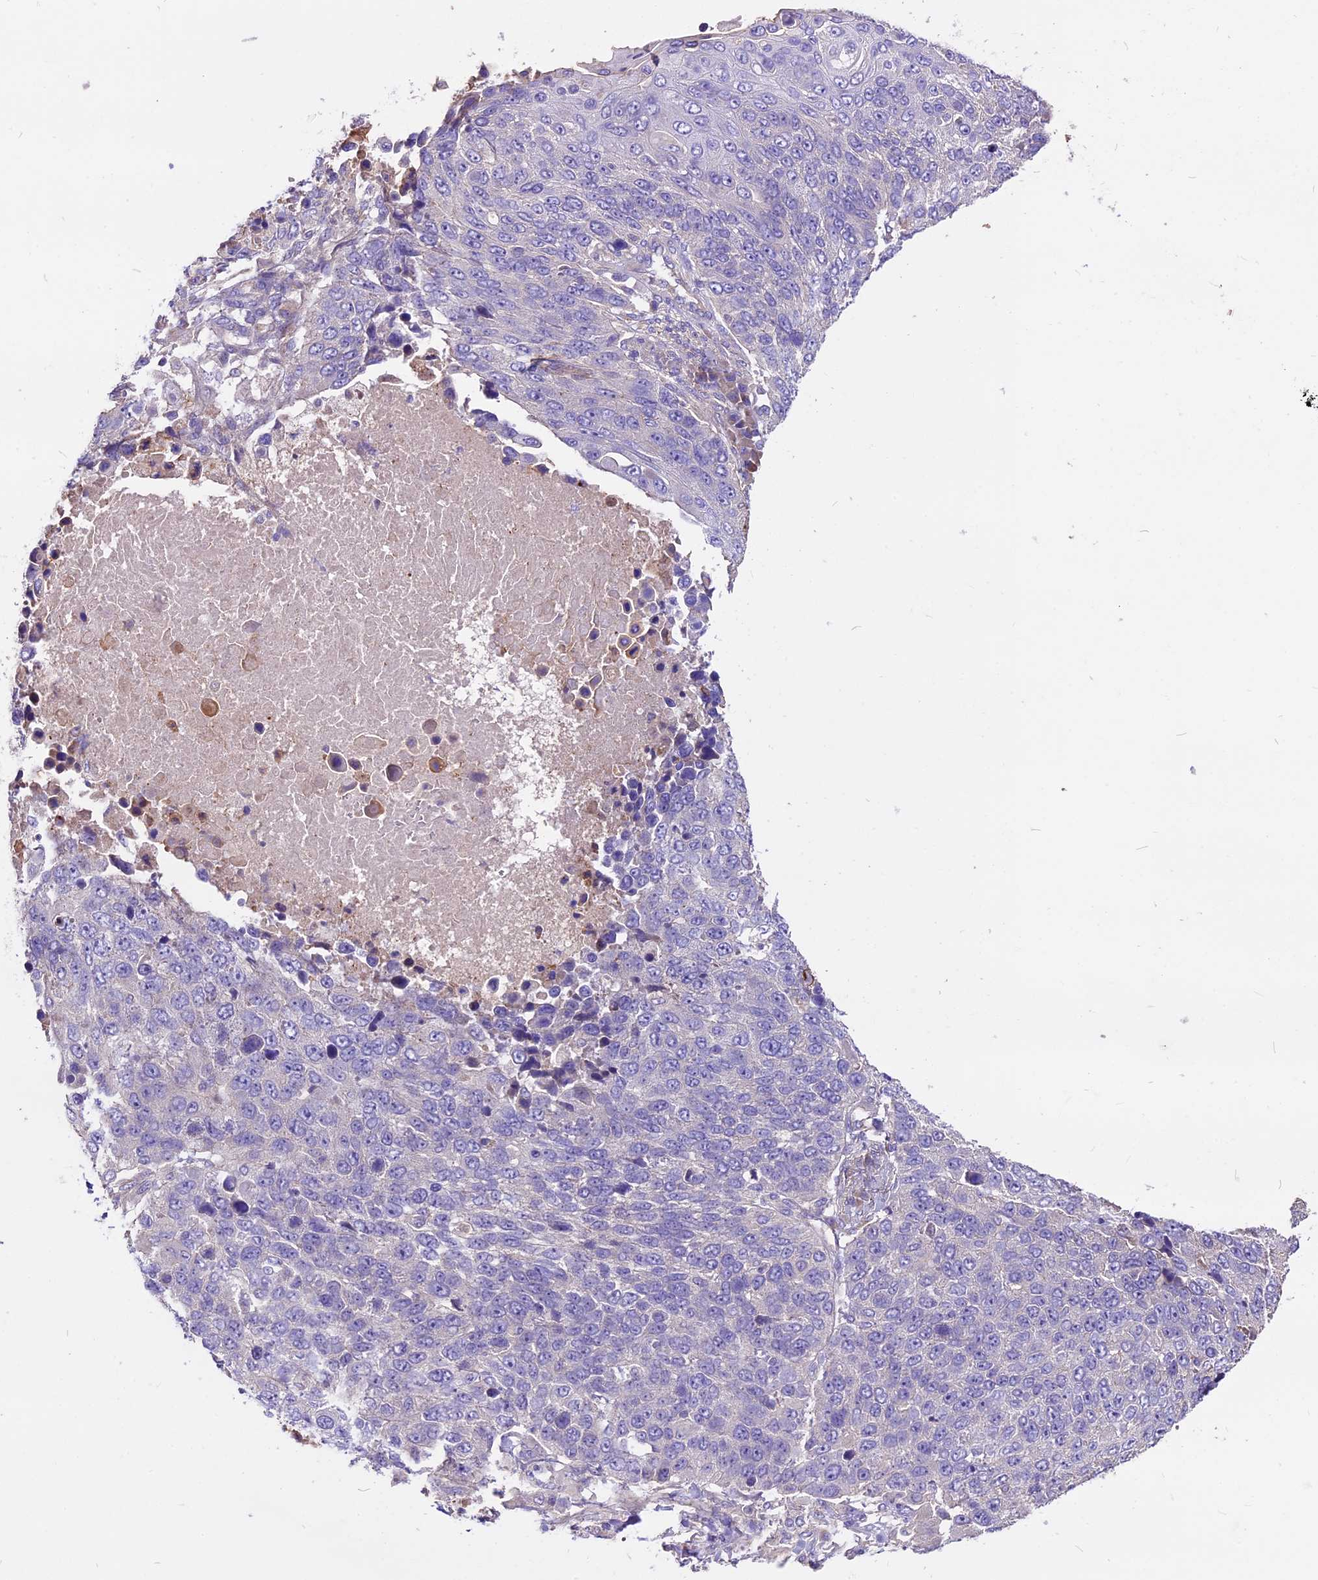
{"staining": {"intensity": "negative", "quantity": "none", "location": "none"}, "tissue": "lung cancer", "cell_type": "Tumor cells", "image_type": "cancer", "snomed": [{"axis": "morphology", "description": "Normal tissue, NOS"}, {"axis": "morphology", "description": "Squamous cell carcinoma, NOS"}, {"axis": "topography", "description": "Lymph node"}, {"axis": "topography", "description": "Lung"}], "caption": "Tumor cells are negative for protein expression in human lung squamous cell carcinoma.", "gene": "ANO3", "patient": {"sex": "male", "age": 66}}